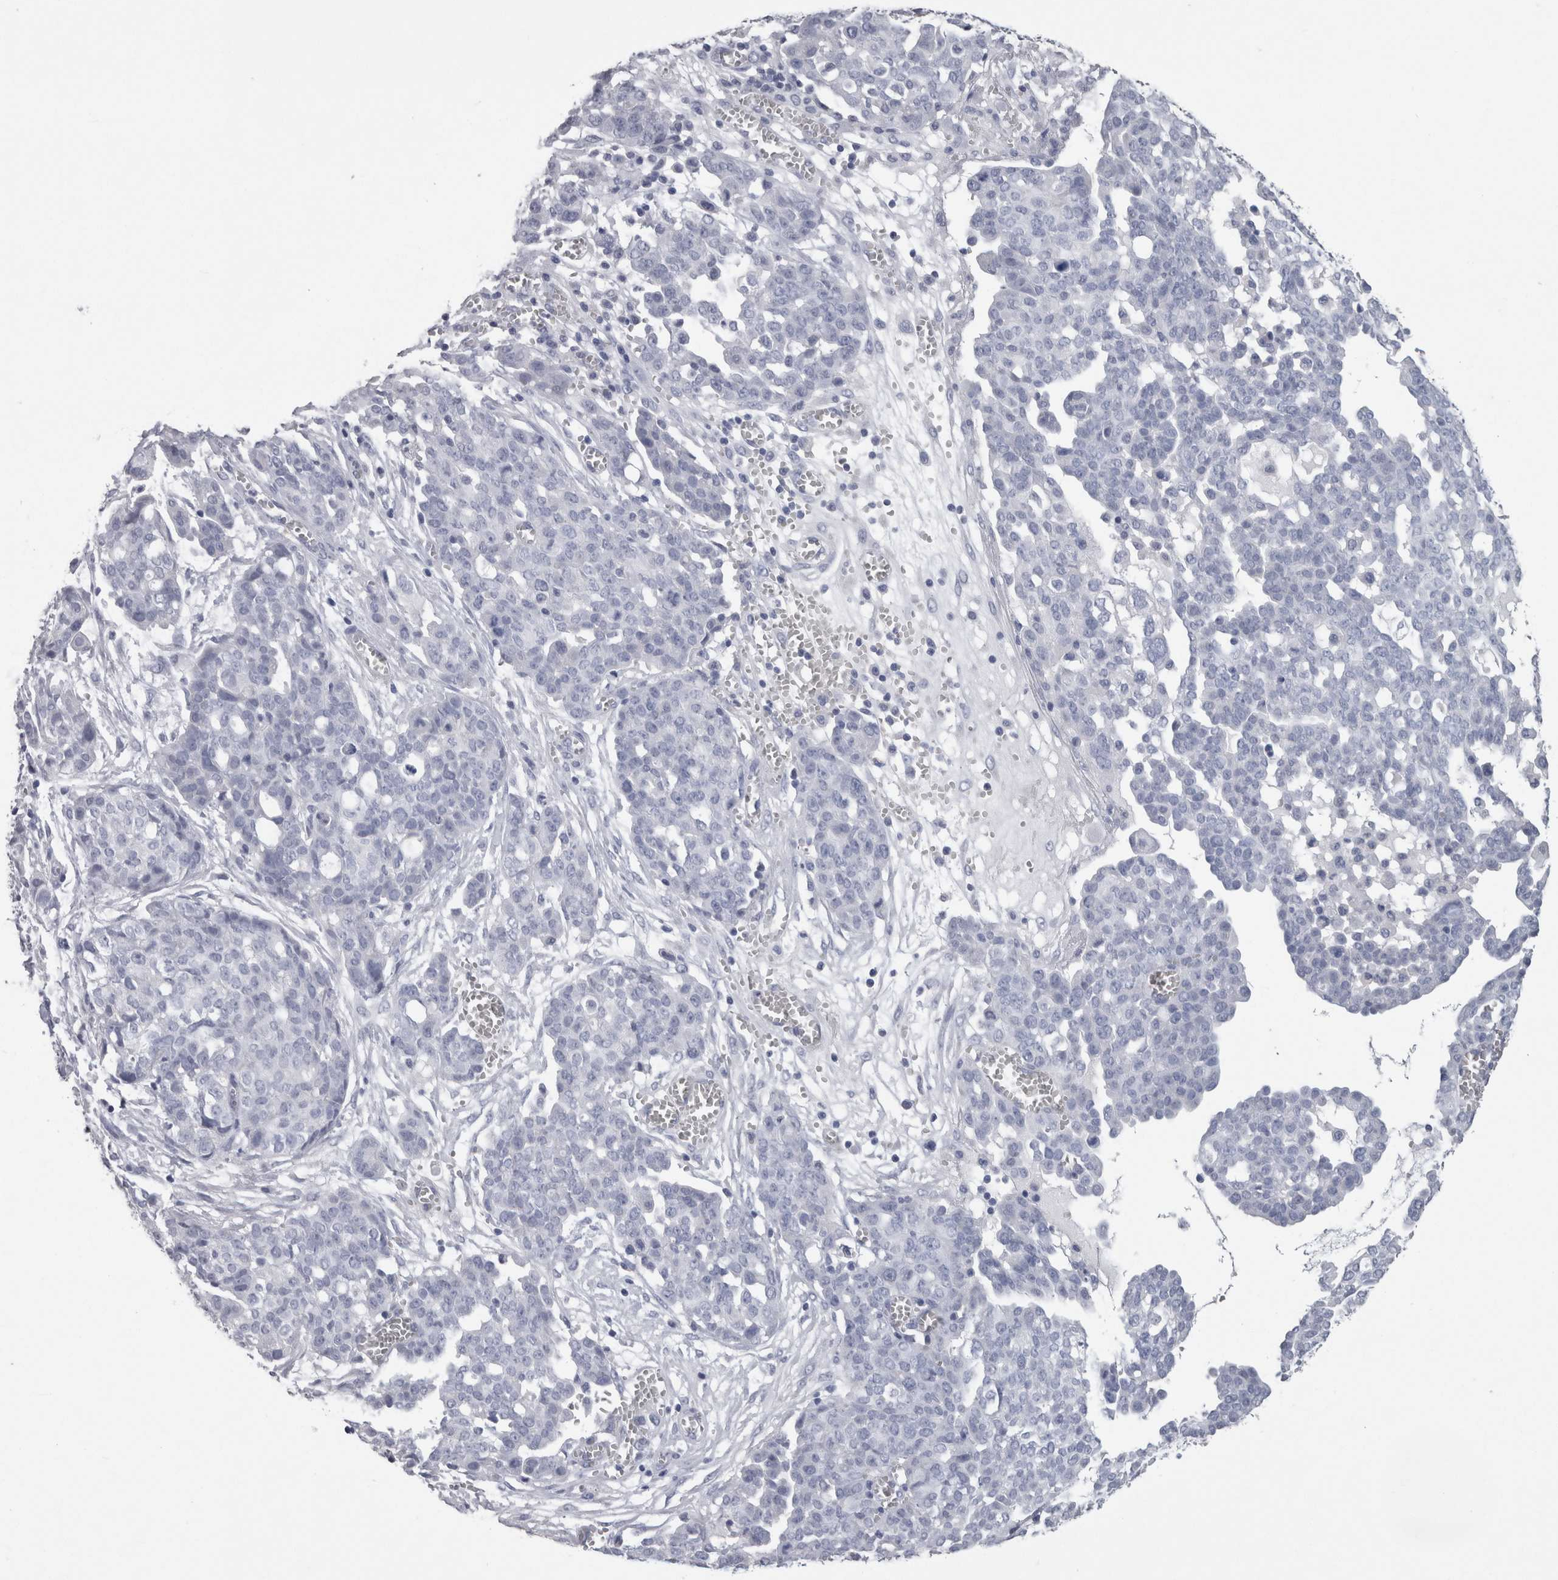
{"staining": {"intensity": "negative", "quantity": "none", "location": "none"}, "tissue": "ovarian cancer", "cell_type": "Tumor cells", "image_type": "cancer", "snomed": [{"axis": "morphology", "description": "Cystadenocarcinoma, serous, NOS"}, {"axis": "topography", "description": "Soft tissue"}, {"axis": "topography", "description": "Ovary"}], "caption": "There is no significant staining in tumor cells of ovarian cancer. Brightfield microscopy of immunohistochemistry stained with DAB (brown) and hematoxylin (blue), captured at high magnification.", "gene": "CA8", "patient": {"sex": "female", "age": 57}}